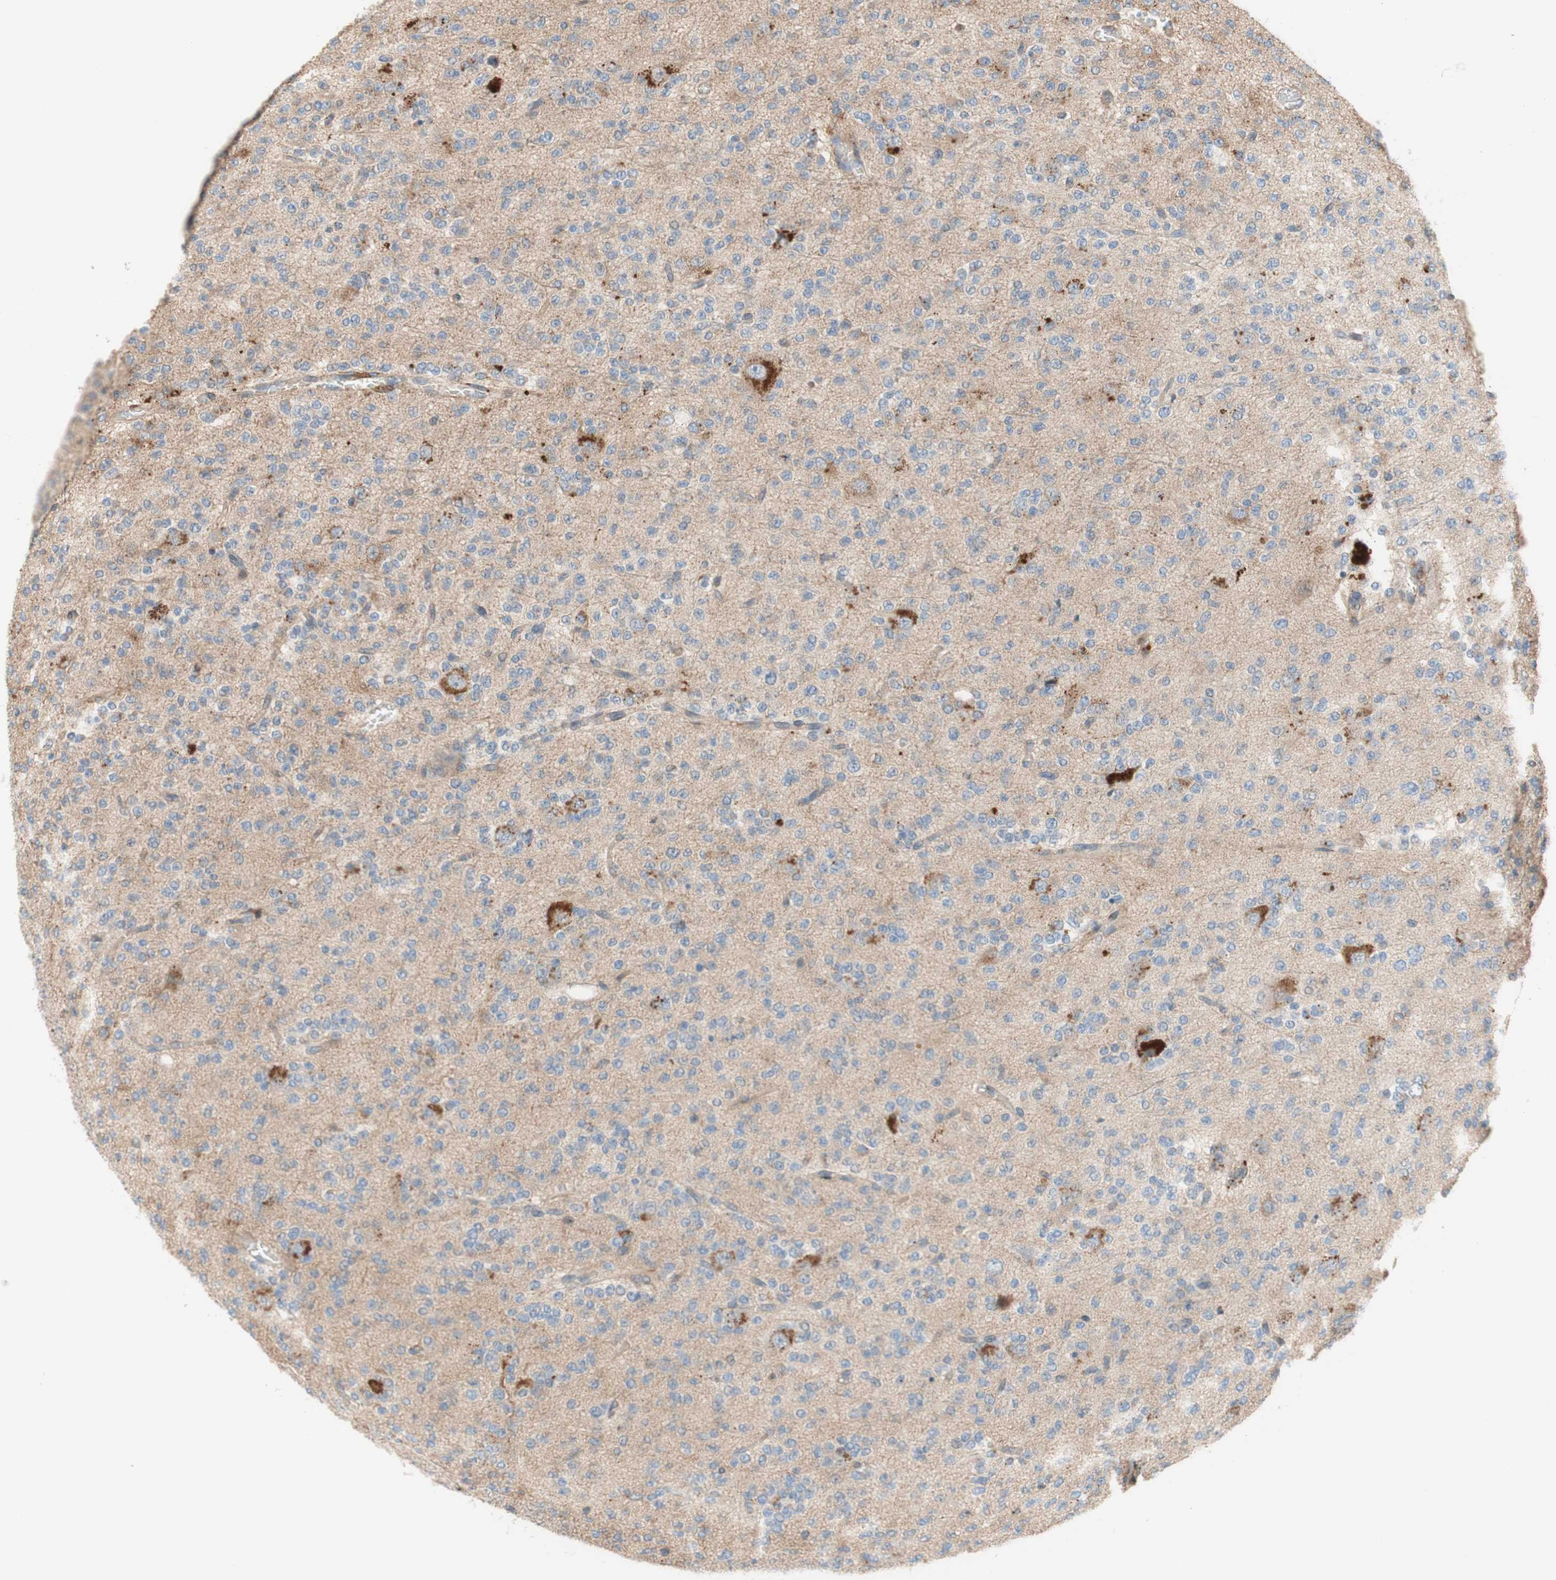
{"staining": {"intensity": "negative", "quantity": "none", "location": "none"}, "tissue": "glioma", "cell_type": "Tumor cells", "image_type": "cancer", "snomed": [{"axis": "morphology", "description": "Glioma, malignant, Low grade"}, {"axis": "topography", "description": "Brain"}], "caption": "Protein analysis of glioma shows no significant positivity in tumor cells.", "gene": "PTPN21", "patient": {"sex": "male", "age": 38}}